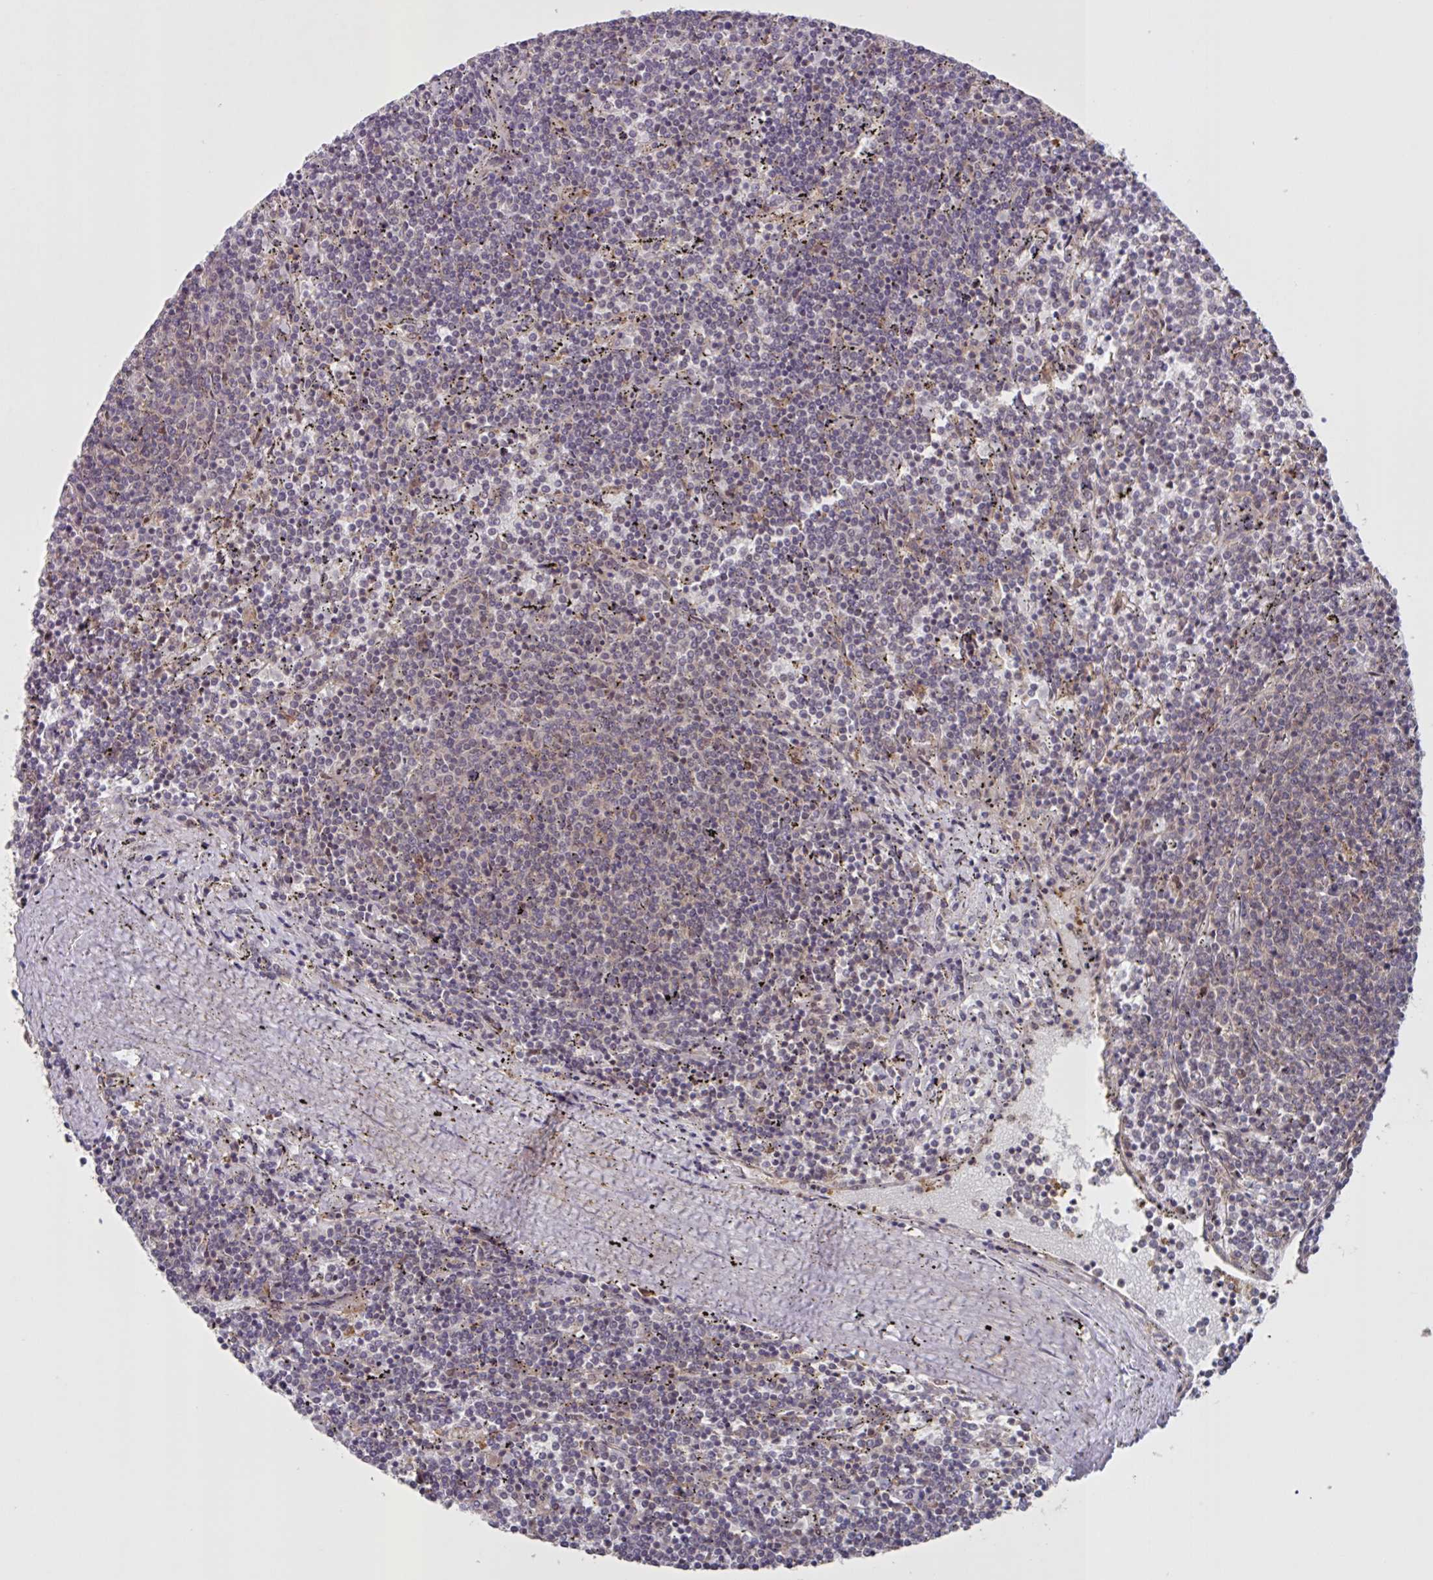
{"staining": {"intensity": "negative", "quantity": "none", "location": "none"}, "tissue": "lymphoma", "cell_type": "Tumor cells", "image_type": "cancer", "snomed": [{"axis": "morphology", "description": "Malignant lymphoma, non-Hodgkin's type, Low grade"}, {"axis": "topography", "description": "Spleen"}], "caption": "IHC photomicrograph of lymphoma stained for a protein (brown), which displays no staining in tumor cells.", "gene": "CAMLG", "patient": {"sex": "female", "age": 50}}